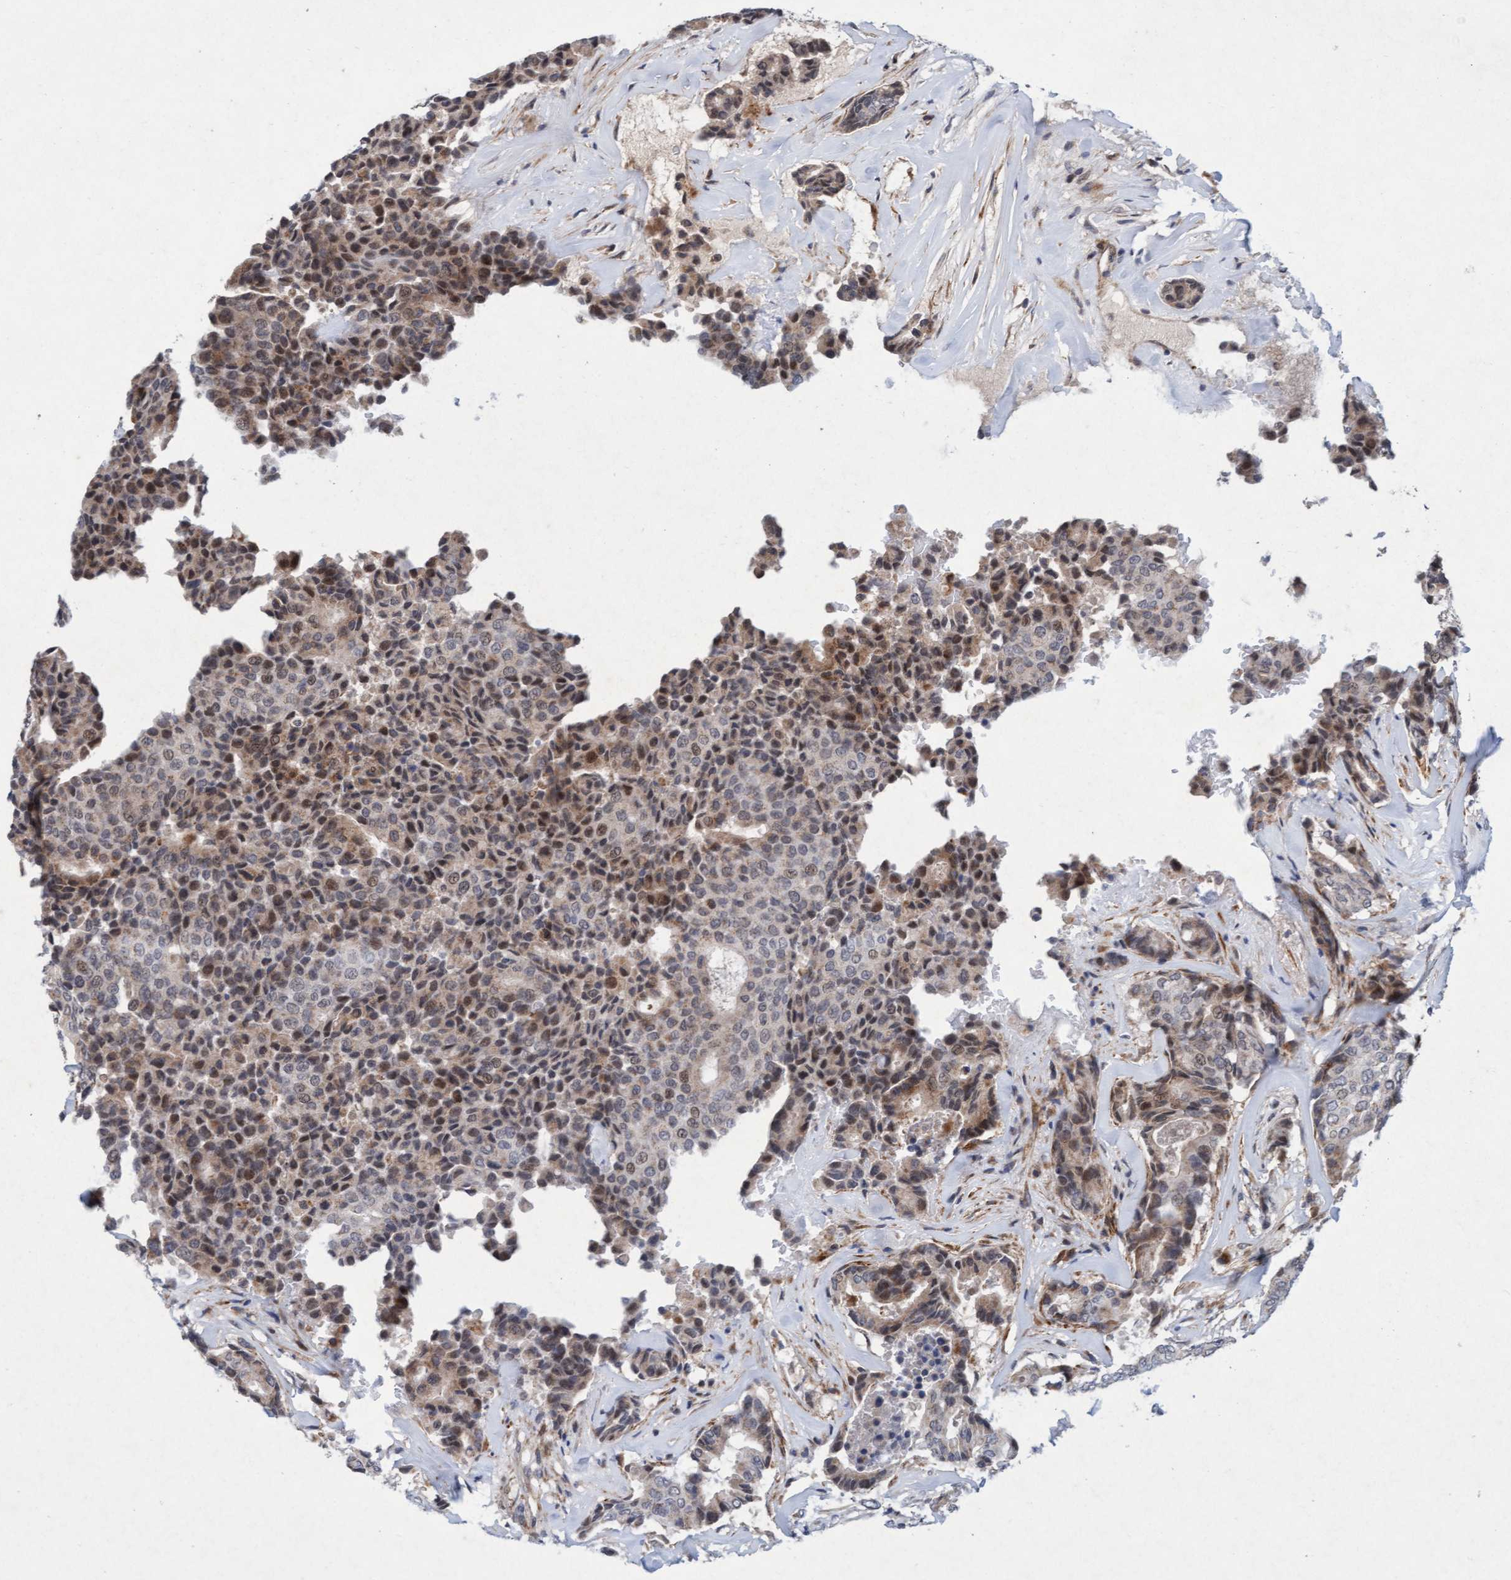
{"staining": {"intensity": "weak", "quantity": "25%-75%", "location": "cytoplasmic/membranous,nuclear"}, "tissue": "breast cancer", "cell_type": "Tumor cells", "image_type": "cancer", "snomed": [{"axis": "morphology", "description": "Duct carcinoma"}, {"axis": "topography", "description": "Breast"}], "caption": "Breast infiltrating ductal carcinoma was stained to show a protein in brown. There is low levels of weak cytoplasmic/membranous and nuclear staining in about 25%-75% of tumor cells.", "gene": "TMEM70", "patient": {"sex": "female", "age": 75}}